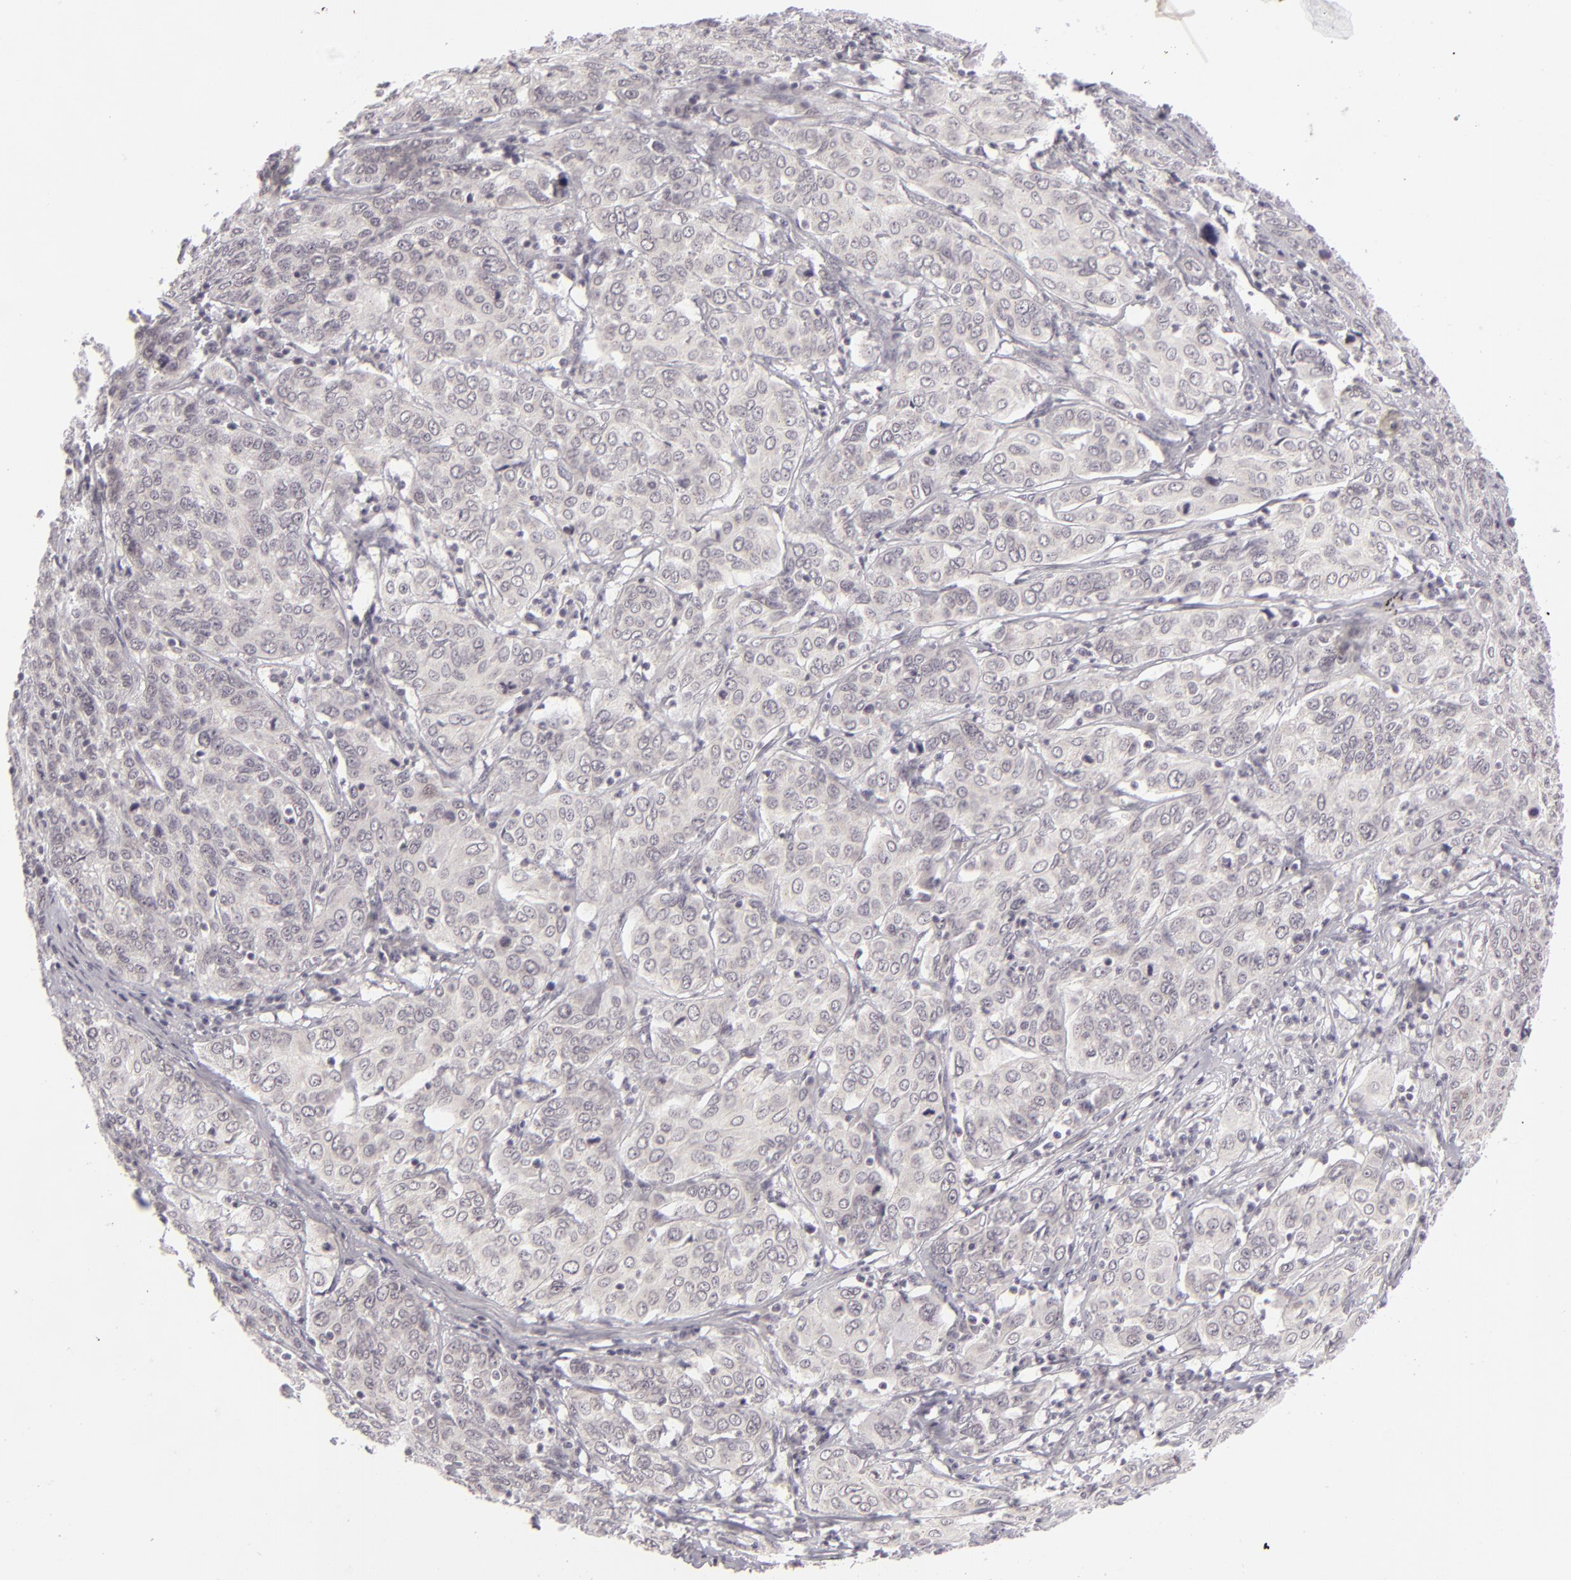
{"staining": {"intensity": "negative", "quantity": "none", "location": "none"}, "tissue": "cervical cancer", "cell_type": "Tumor cells", "image_type": "cancer", "snomed": [{"axis": "morphology", "description": "Squamous cell carcinoma, NOS"}, {"axis": "topography", "description": "Cervix"}], "caption": "Human cervical squamous cell carcinoma stained for a protein using immunohistochemistry exhibits no expression in tumor cells.", "gene": "DLG3", "patient": {"sex": "female", "age": 38}}